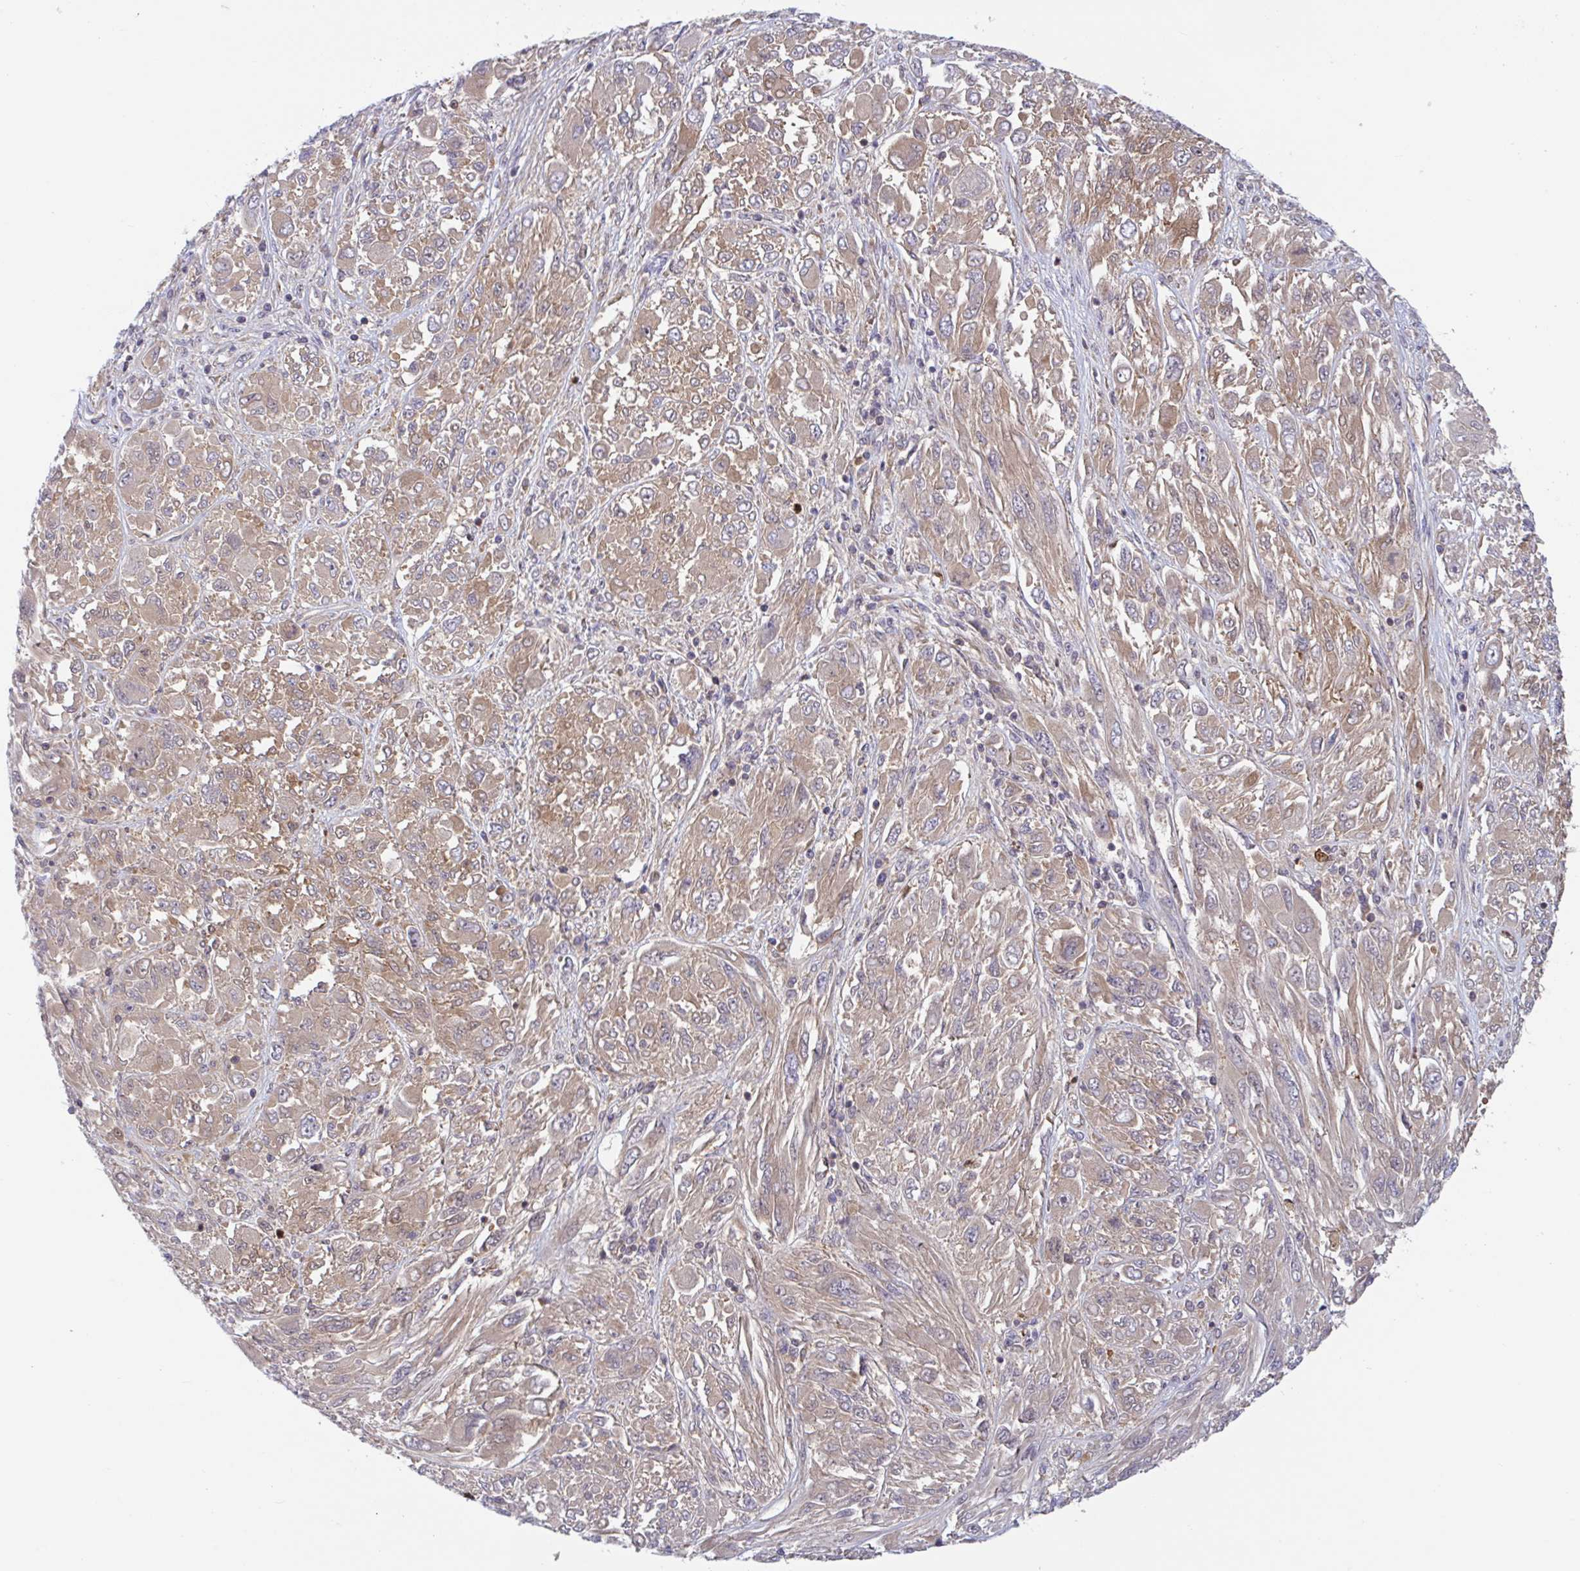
{"staining": {"intensity": "moderate", "quantity": ">75%", "location": "cytoplasmic/membranous"}, "tissue": "melanoma", "cell_type": "Tumor cells", "image_type": "cancer", "snomed": [{"axis": "morphology", "description": "Malignant melanoma, NOS"}, {"axis": "topography", "description": "Skin"}], "caption": "Malignant melanoma stained with a brown dye exhibits moderate cytoplasmic/membranous positive staining in approximately >75% of tumor cells.", "gene": "LMNTD2", "patient": {"sex": "female", "age": 91}}